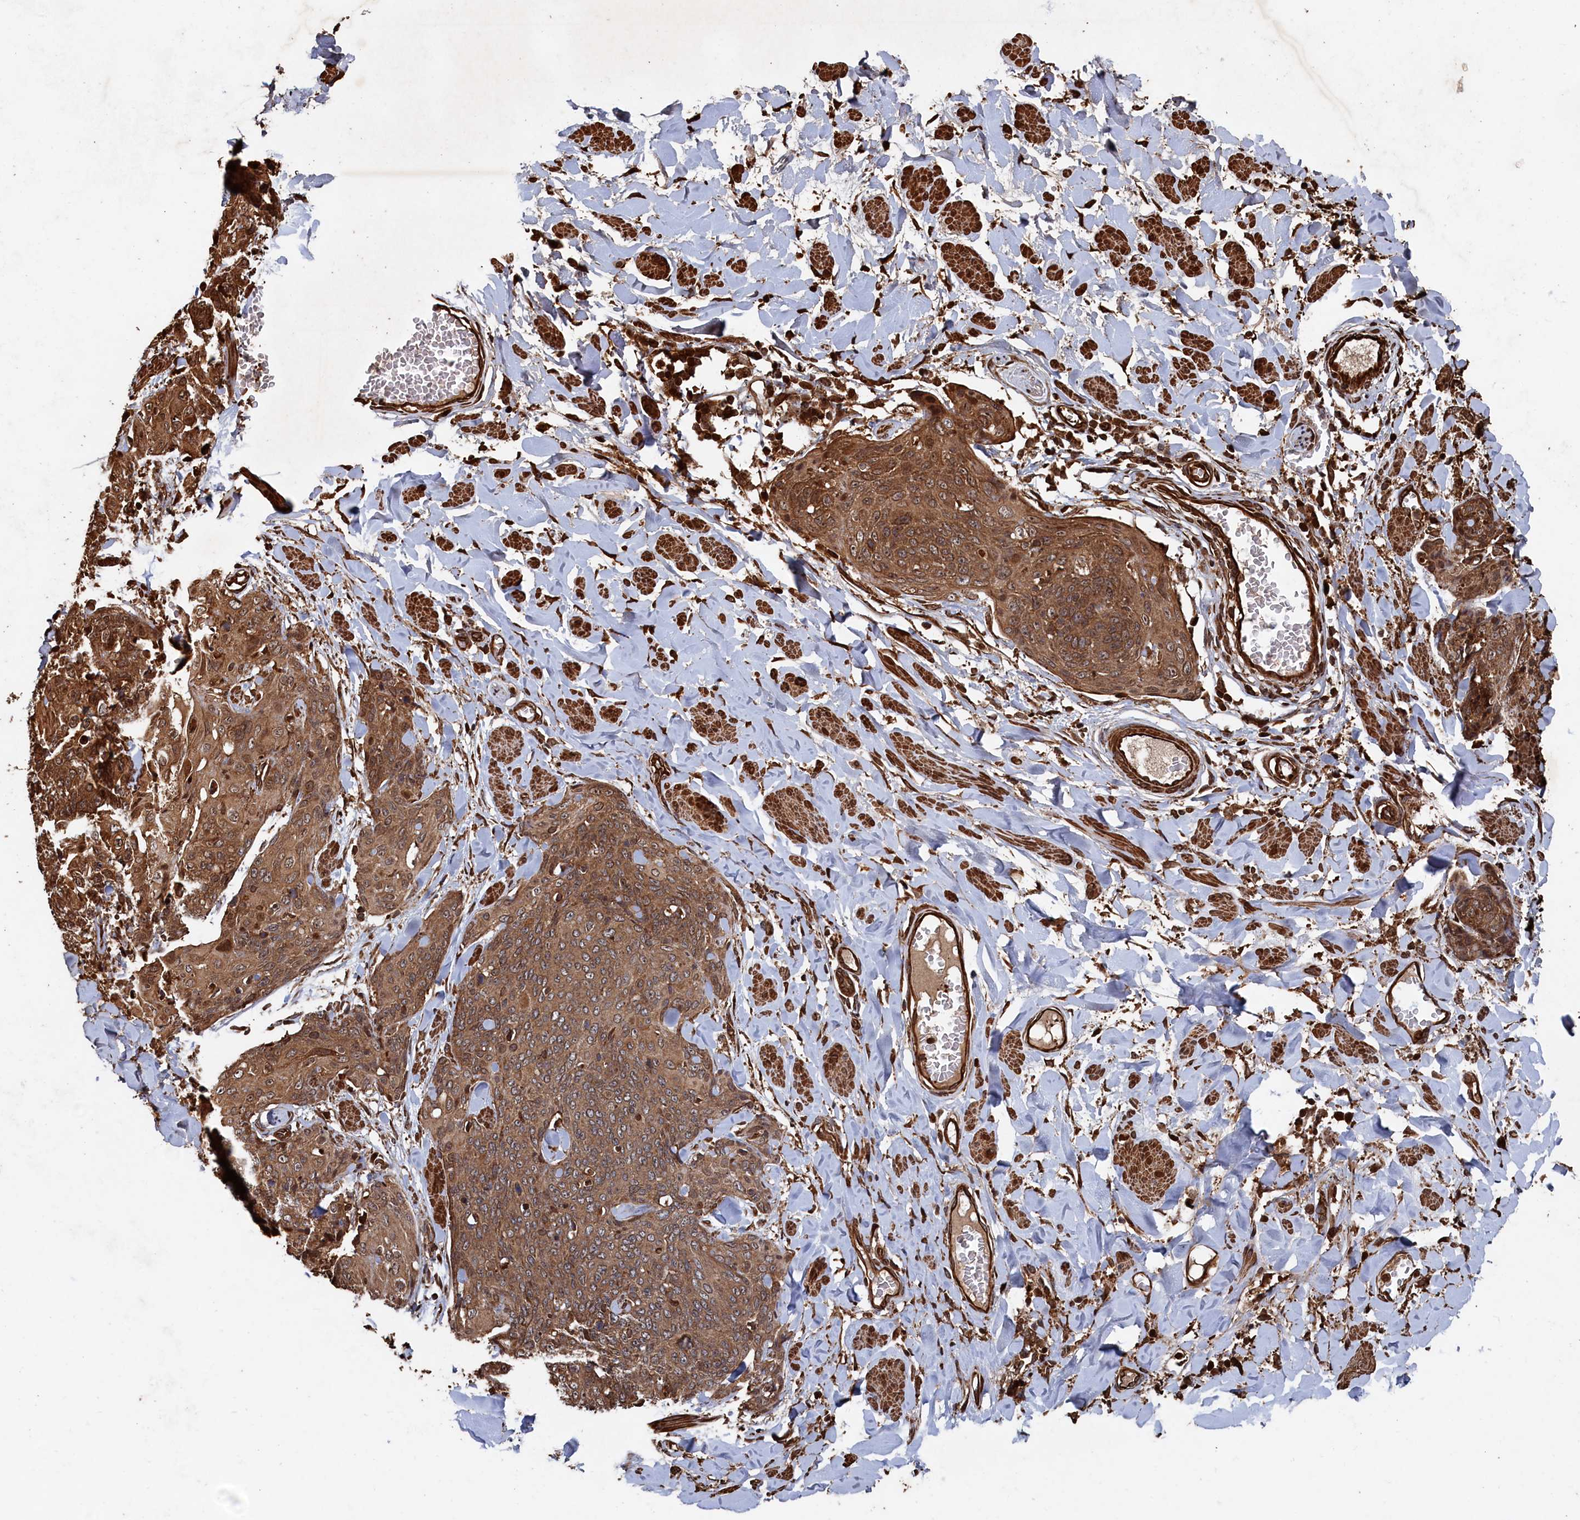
{"staining": {"intensity": "moderate", "quantity": ">75%", "location": "cytoplasmic/membranous,nuclear"}, "tissue": "skin cancer", "cell_type": "Tumor cells", "image_type": "cancer", "snomed": [{"axis": "morphology", "description": "Squamous cell carcinoma, NOS"}, {"axis": "topography", "description": "Skin"}, {"axis": "topography", "description": "Vulva"}], "caption": "Immunohistochemistry (IHC) (DAB) staining of human skin cancer displays moderate cytoplasmic/membranous and nuclear protein expression in about >75% of tumor cells. Nuclei are stained in blue.", "gene": "PIGN", "patient": {"sex": "female", "age": 85}}